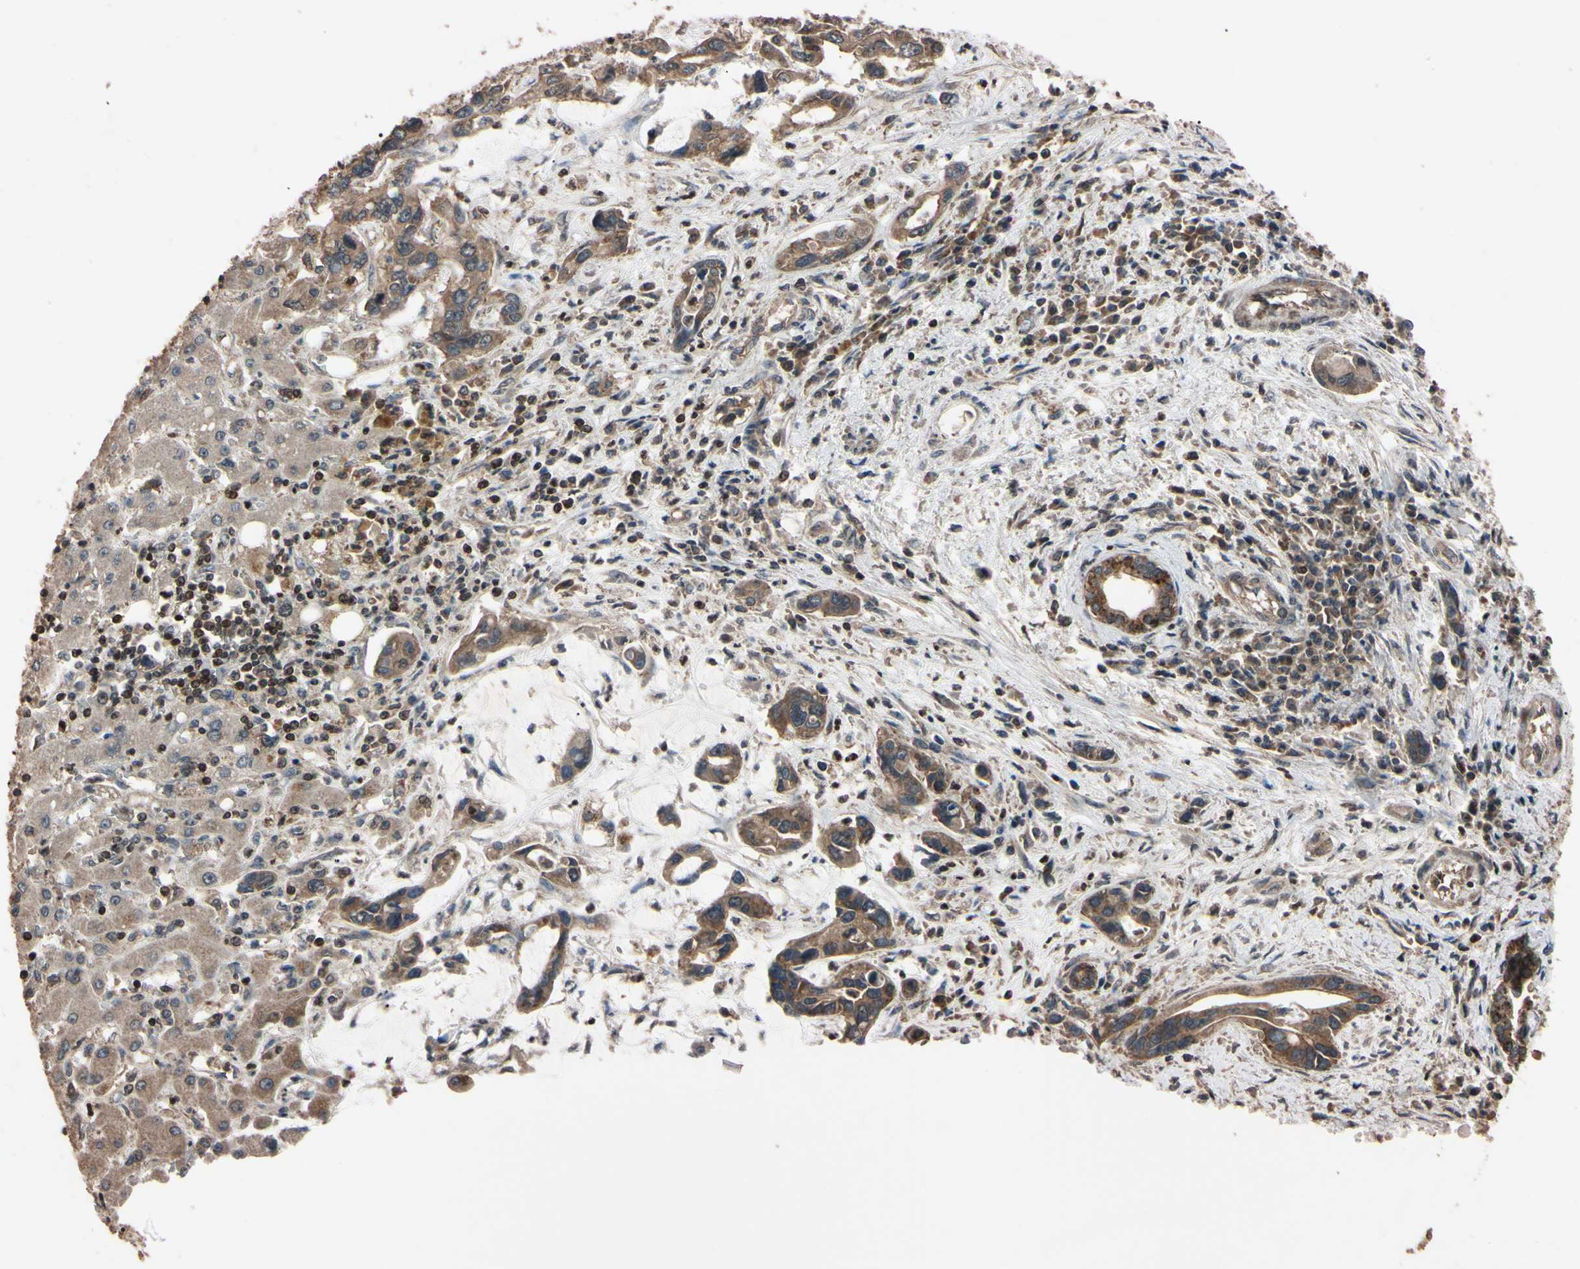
{"staining": {"intensity": "moderate", "quantity": ">75%", "location": "cytoplasmic/membranous"}, "tissue": "liver cancer", "cell_type": "Tumor cells", "image_type": "cancer", "snomed": [{"axis": "morphology", "description": "Cholangiocarcinoma"}, {"axis": "topography", "description": "Liver"}], "caption": "Immunohistochemistry (IHC) staining of liver cancer (cholangiocarcinoma), which reveals medium levels of moderate cytoplasmic/membranous staining in approximately >75% of tumor cells indicating moderate cytoplasmic/membranous protein staining. The staining was performed using DAB (3,3'-diaminobenzidine) (brown) for protein detection and nuclei were counterstained in hematoxylin (blue).", "gene": "TNFRSF1A", "patient": {"sex": "female", "age": 65}}